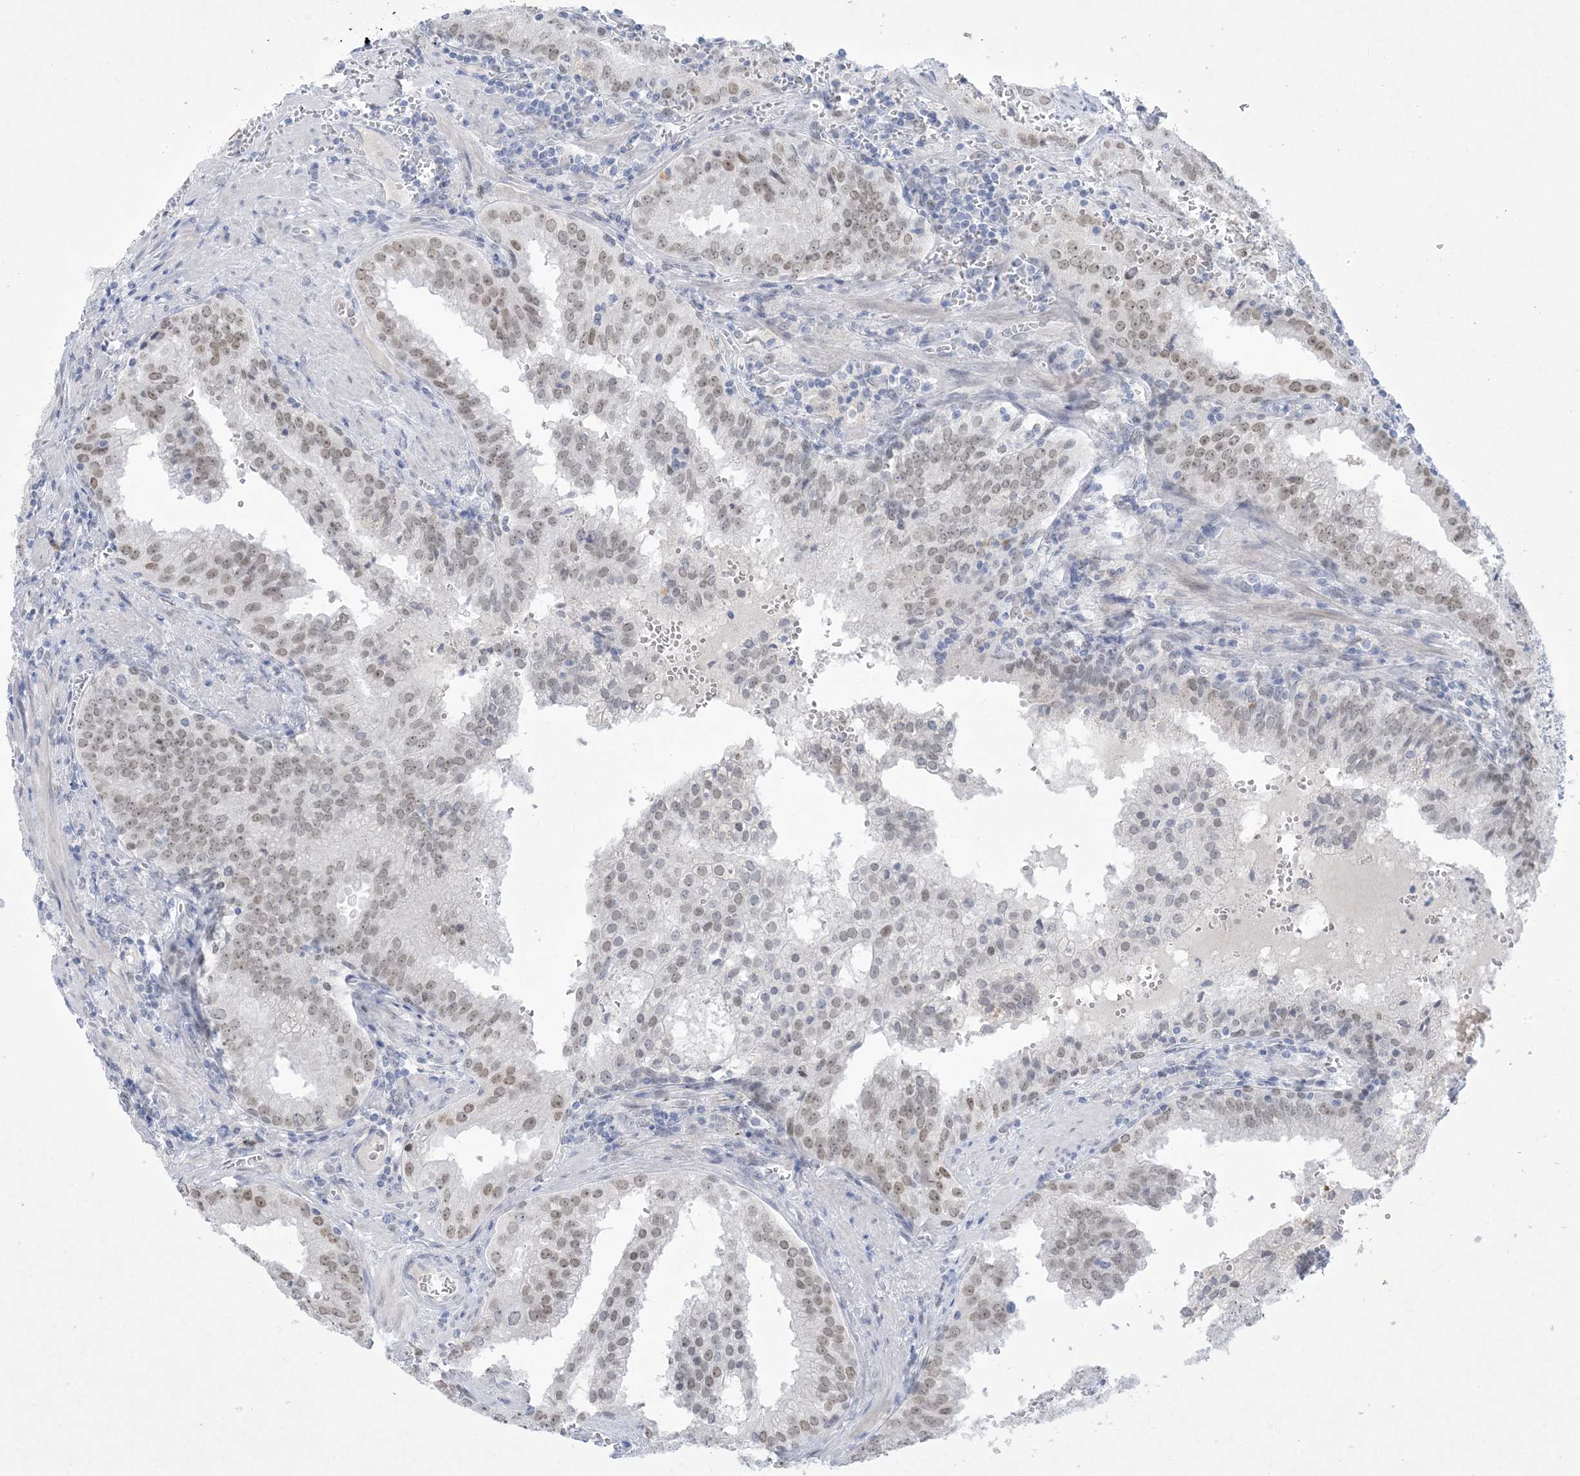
{"staining": {"intensity": "weak", "quantity": "25%-75%", "location": "nuclear"}, "tissue": "prostate cancer", "cell_type": "Tumor cells", "image_type": "cancer", "snomed": [{"axis": "morphology", "description": "Adenocarcinoma, High grade"}, {"axis": "topography", "description": "Prostate"}], "caption": "Immunohistochemistry staining of high-grade adenocarcinoma (prostate), which exhibits low levels of weak nuclear expression in approximately 25%-75% of tumor cells indicating weak nuclear protein positivity. The staining was performed using DAB (3,3'-diaminobenzidine) (brown) for protein detection and nuclei were counterstained in hematoxylin (blue).", "gene": "HOMEZ", "patient": {"sex": "male", "age": 68}}